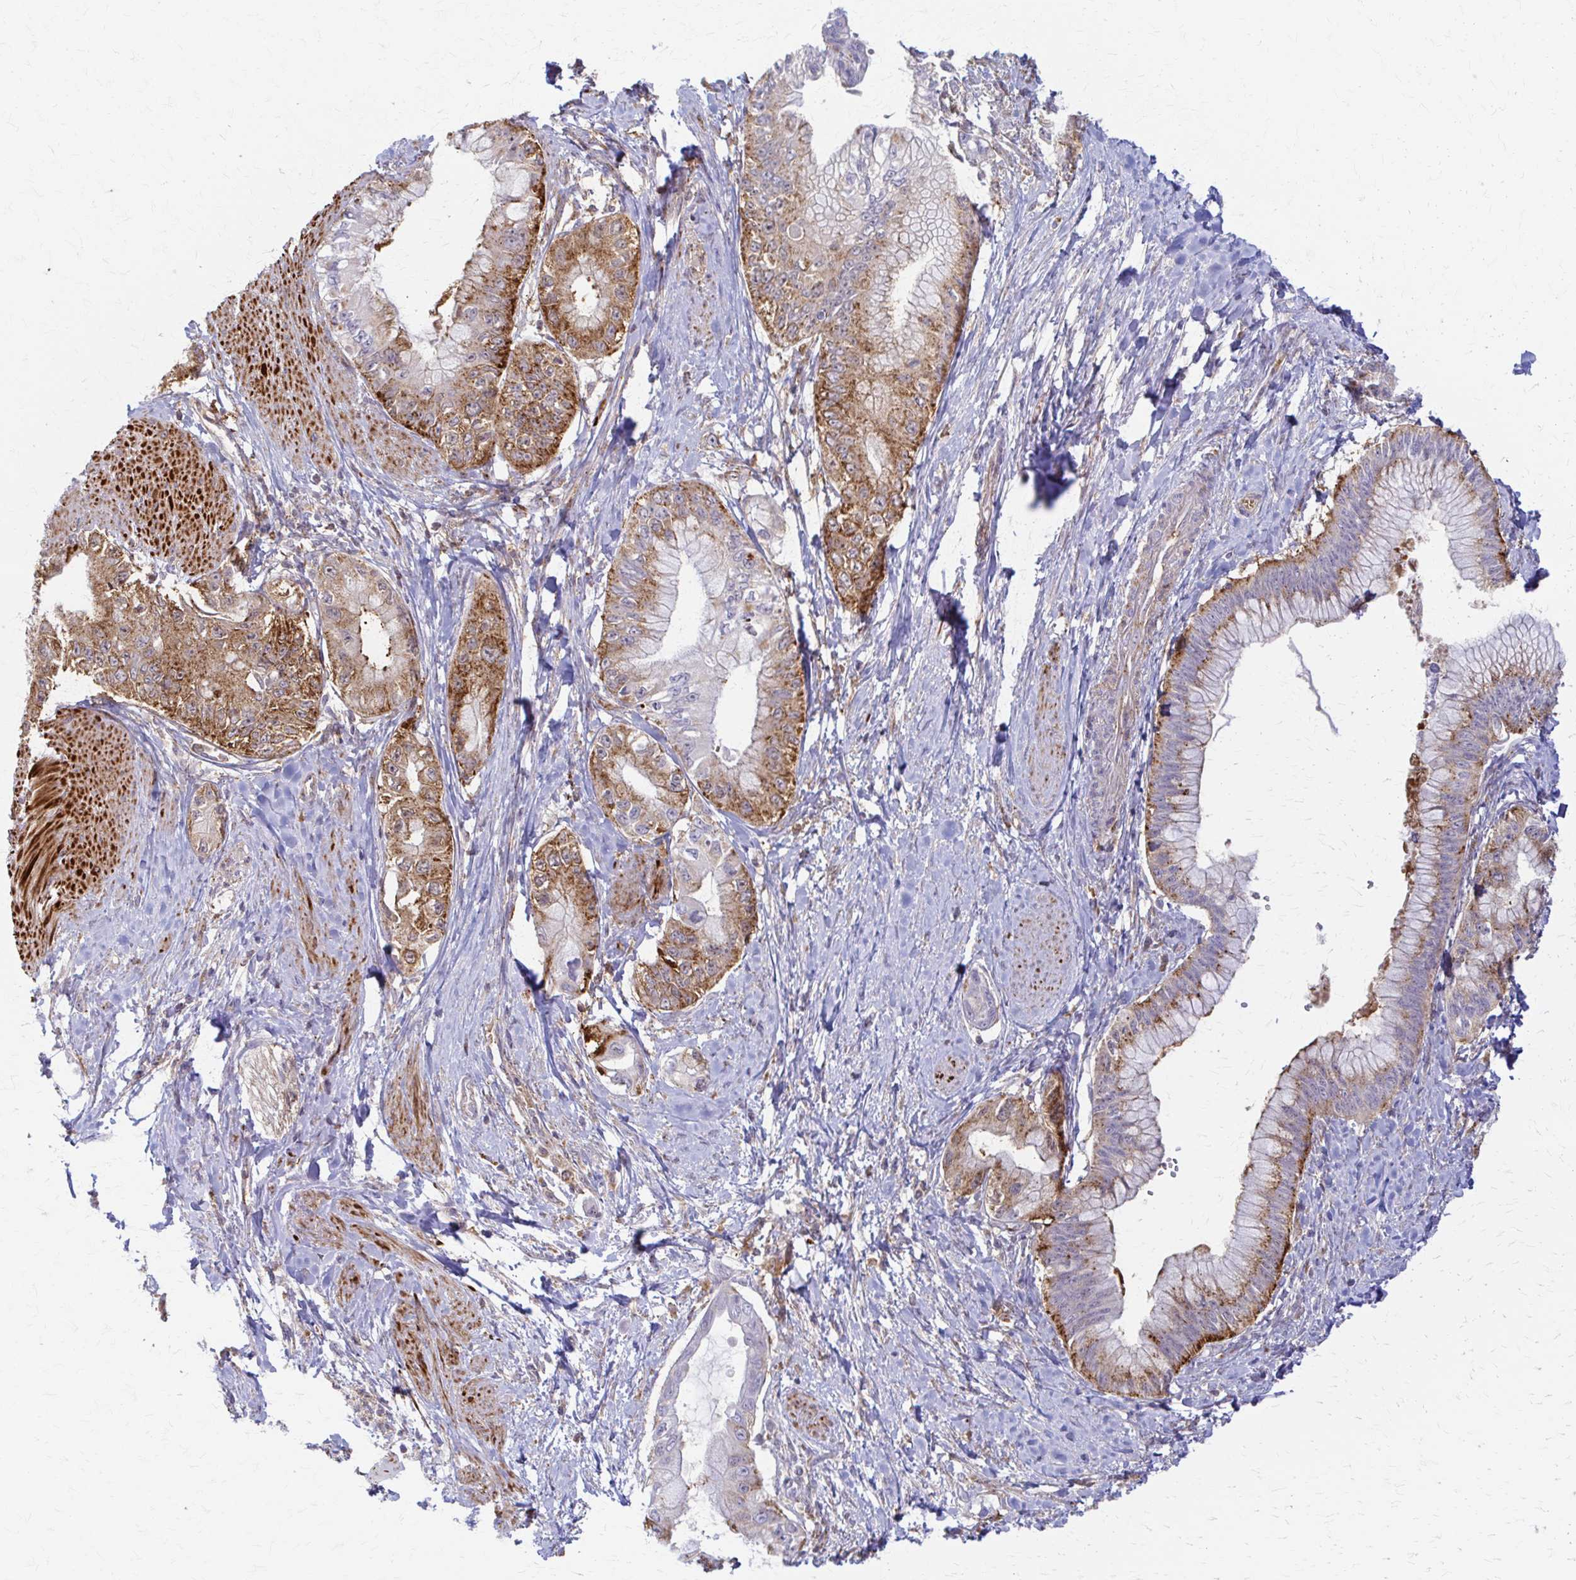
{"staining": {"intensity": "moderate", "quantity": ">75%", "location": "cytoplasmic/membranous"}, "tissue": "pancreatic cancer", "cell_type": "Tumor cells", "image_type": "cancer", "snomed": [{"axis": "morphology", "description": "Adenocarcinoma, NOS"}, {"axis": "topography", "description": "Pancreas"}], "caption": "A high-resolution histopathology image shows IHC staining of adenocarcinoma (pancreatic), which reveals moderate cytoplasmic/membranous positivity in about >75% of tumor cells.", "gene": "ARHGAP35", "patient": {"sex": "male", "age": 48}}